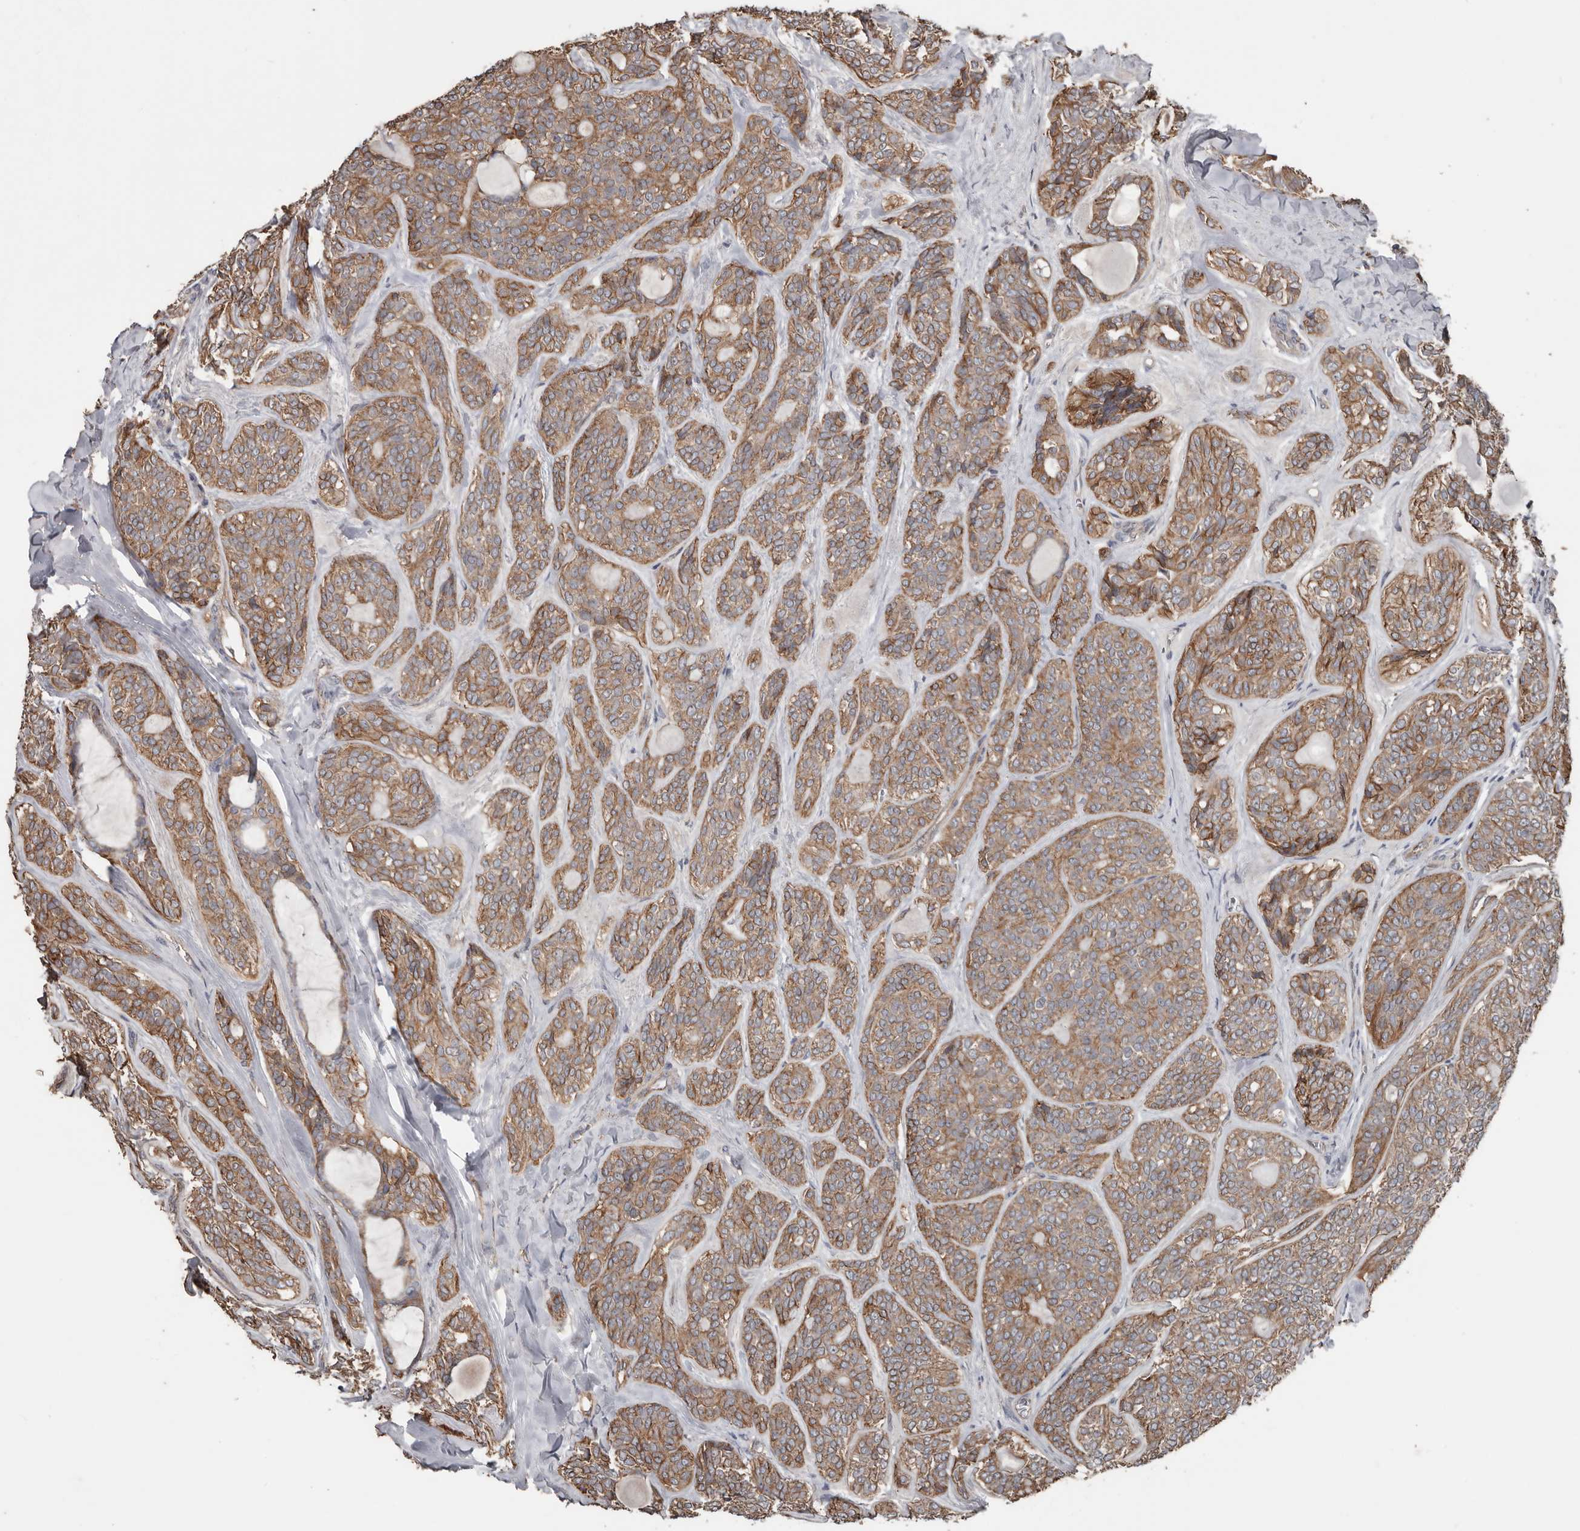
{"staining": {"intensity": "moderate", "quantity": ">75%", "location": "cytoplasmic/membranous"}, "tissue": "head and neck cancer", "cell_type": "Tumor cells", "image_type": "cancer", "snomed": [{"axis": "morphology", "description": "Adenocarcinoma, NOS"}, {"axis": "topography", "description": "Head-Neck"}], "caption": "Moderate cytoplasmic/membranous staining for a protein is identified in approximately >75% of tumor cells of adenocarcinoma (head and neck) using IHC.", "gene": "HYAL4", "patient": {"sex": "male", "age": 66}}